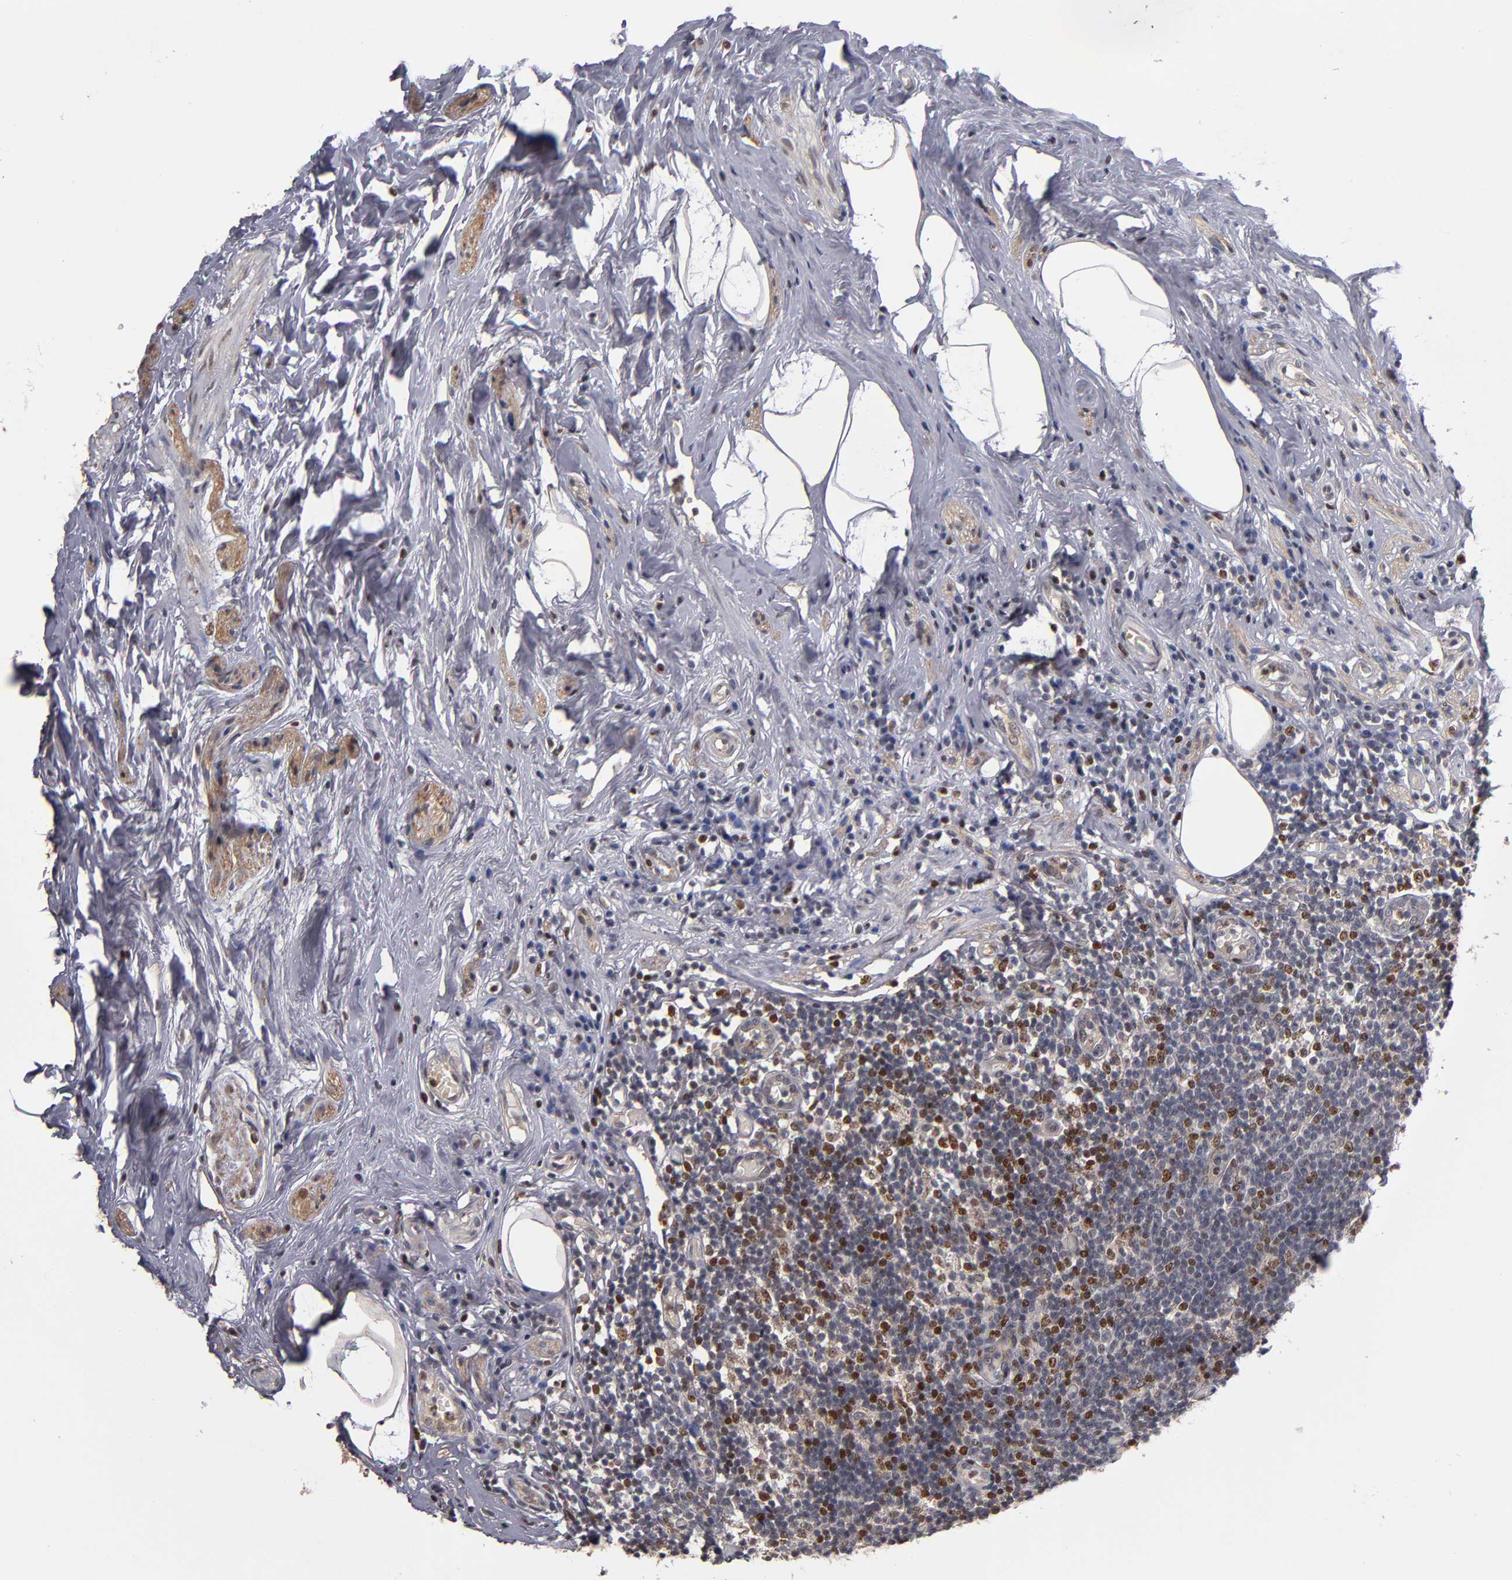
{"staining": {"intensity": "strong", "quantity": ">75%", "location": "nuclear"}, "tissue": "appendix", "cell_type": "Glandular cells", "image_type": "normal", "snomed": [{"axis": "morphology", "description": "Normal tissue, NOS"}, {"axis": "topography", "description": "Appendix"}], "caption": "Immunohistochemical staining of benign appendix reveals high levels of strong nuclear positivity in approximately >75% of glandular cells. Nuclei are stained in blue.", "gene": "KDM6A", "patient": {"sex": "male", "age": 38}}